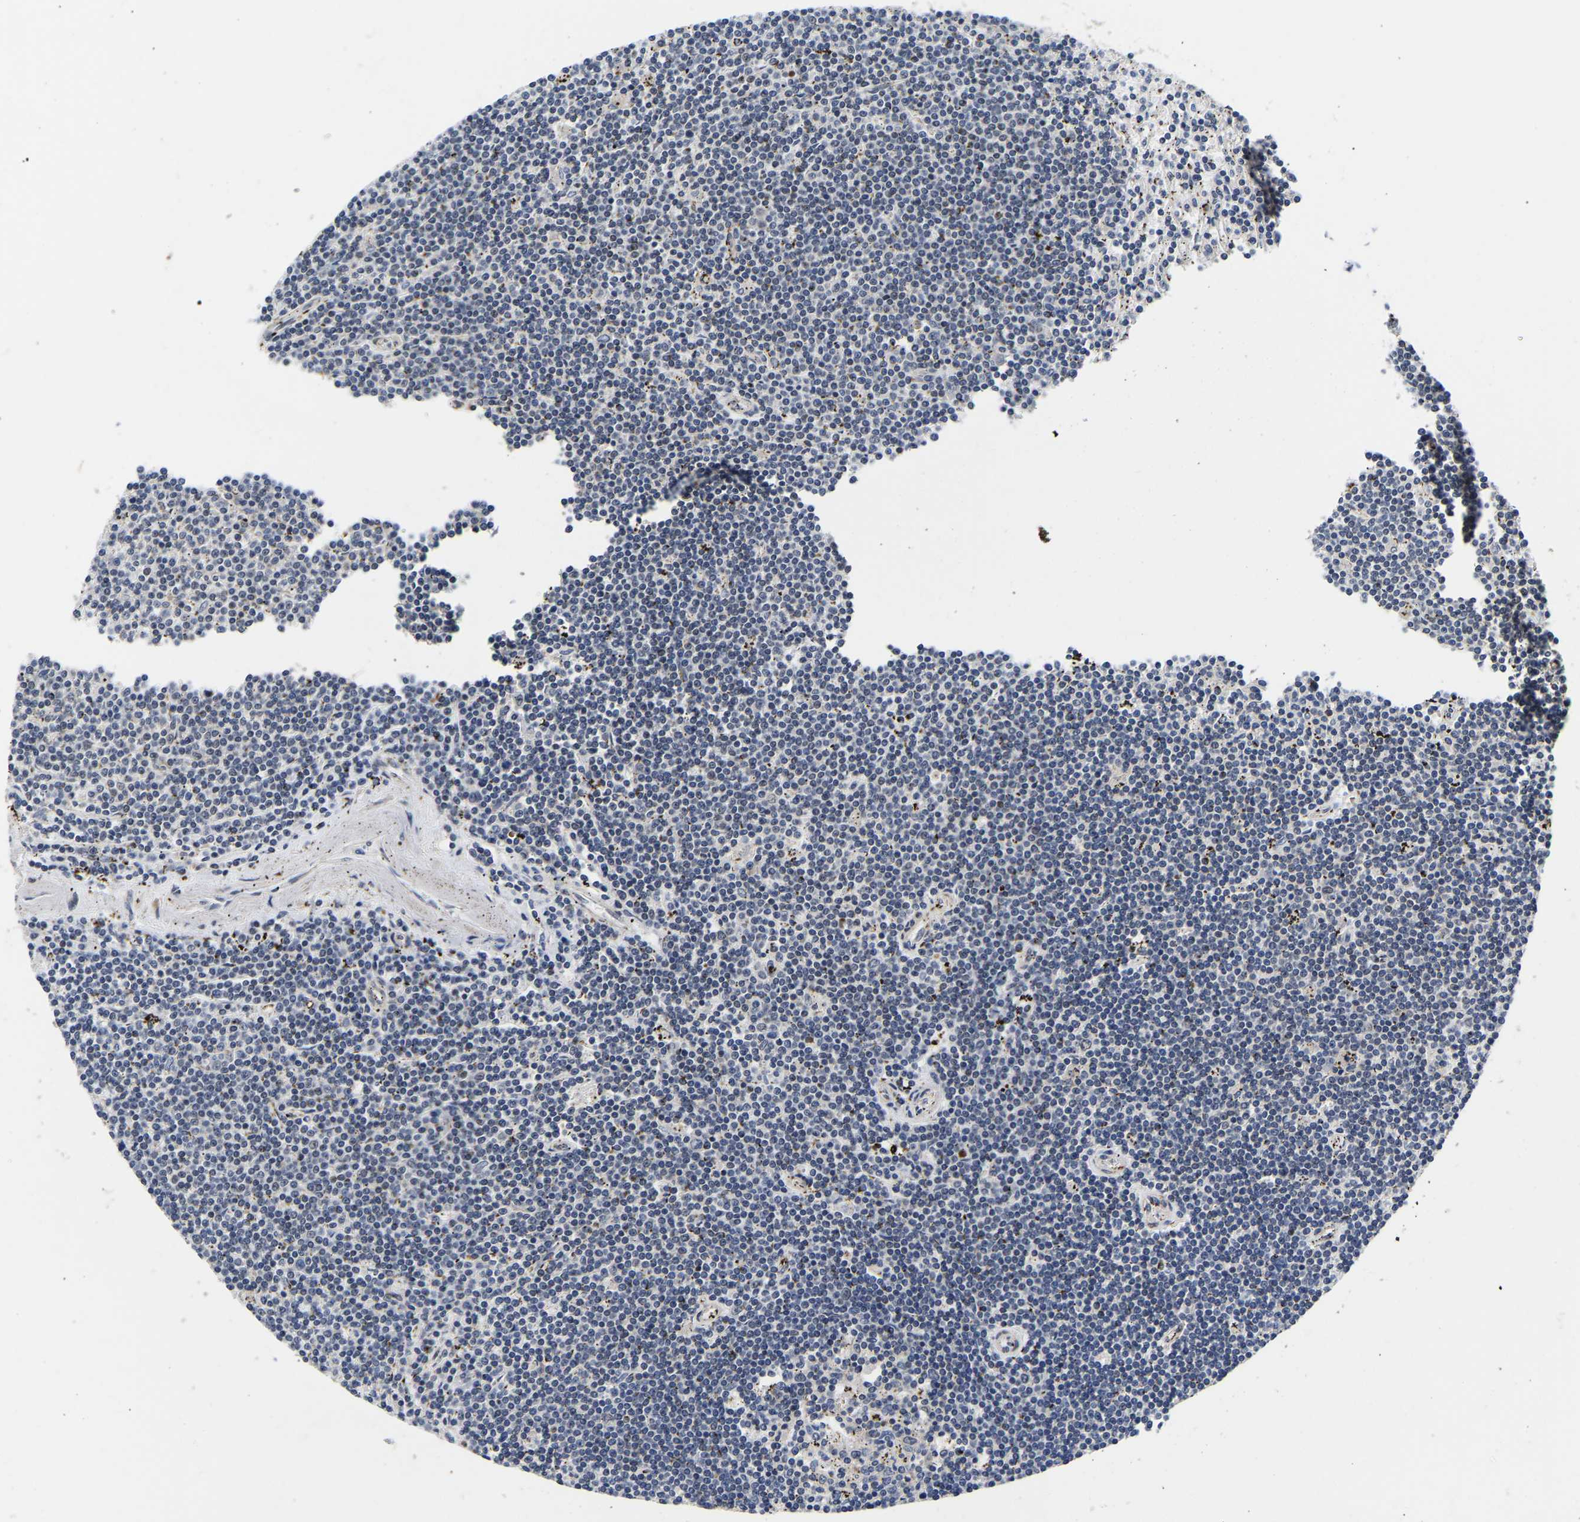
{"staining": {"intensity": "negative", "quantity": "none", "location": "none"}, "tissue": "lymphoma", "cell_type": "Tumor cells", "image_type": "cancer", "snomed": [{"axis": "morphology", "description": "Malignant lymphoma, non-Hodgkin's type, Low grade"}, {"axis": "topography", "description": "Spleen"}], "caption": "Malignant lymphoma, non-Hodgkin's type (low-grade) stained for a protein using immunohistochemistry (IHC) displays no staining tumor cells.", "gene": "METTL16", "patient": {"sex": "male", "age": 76}}